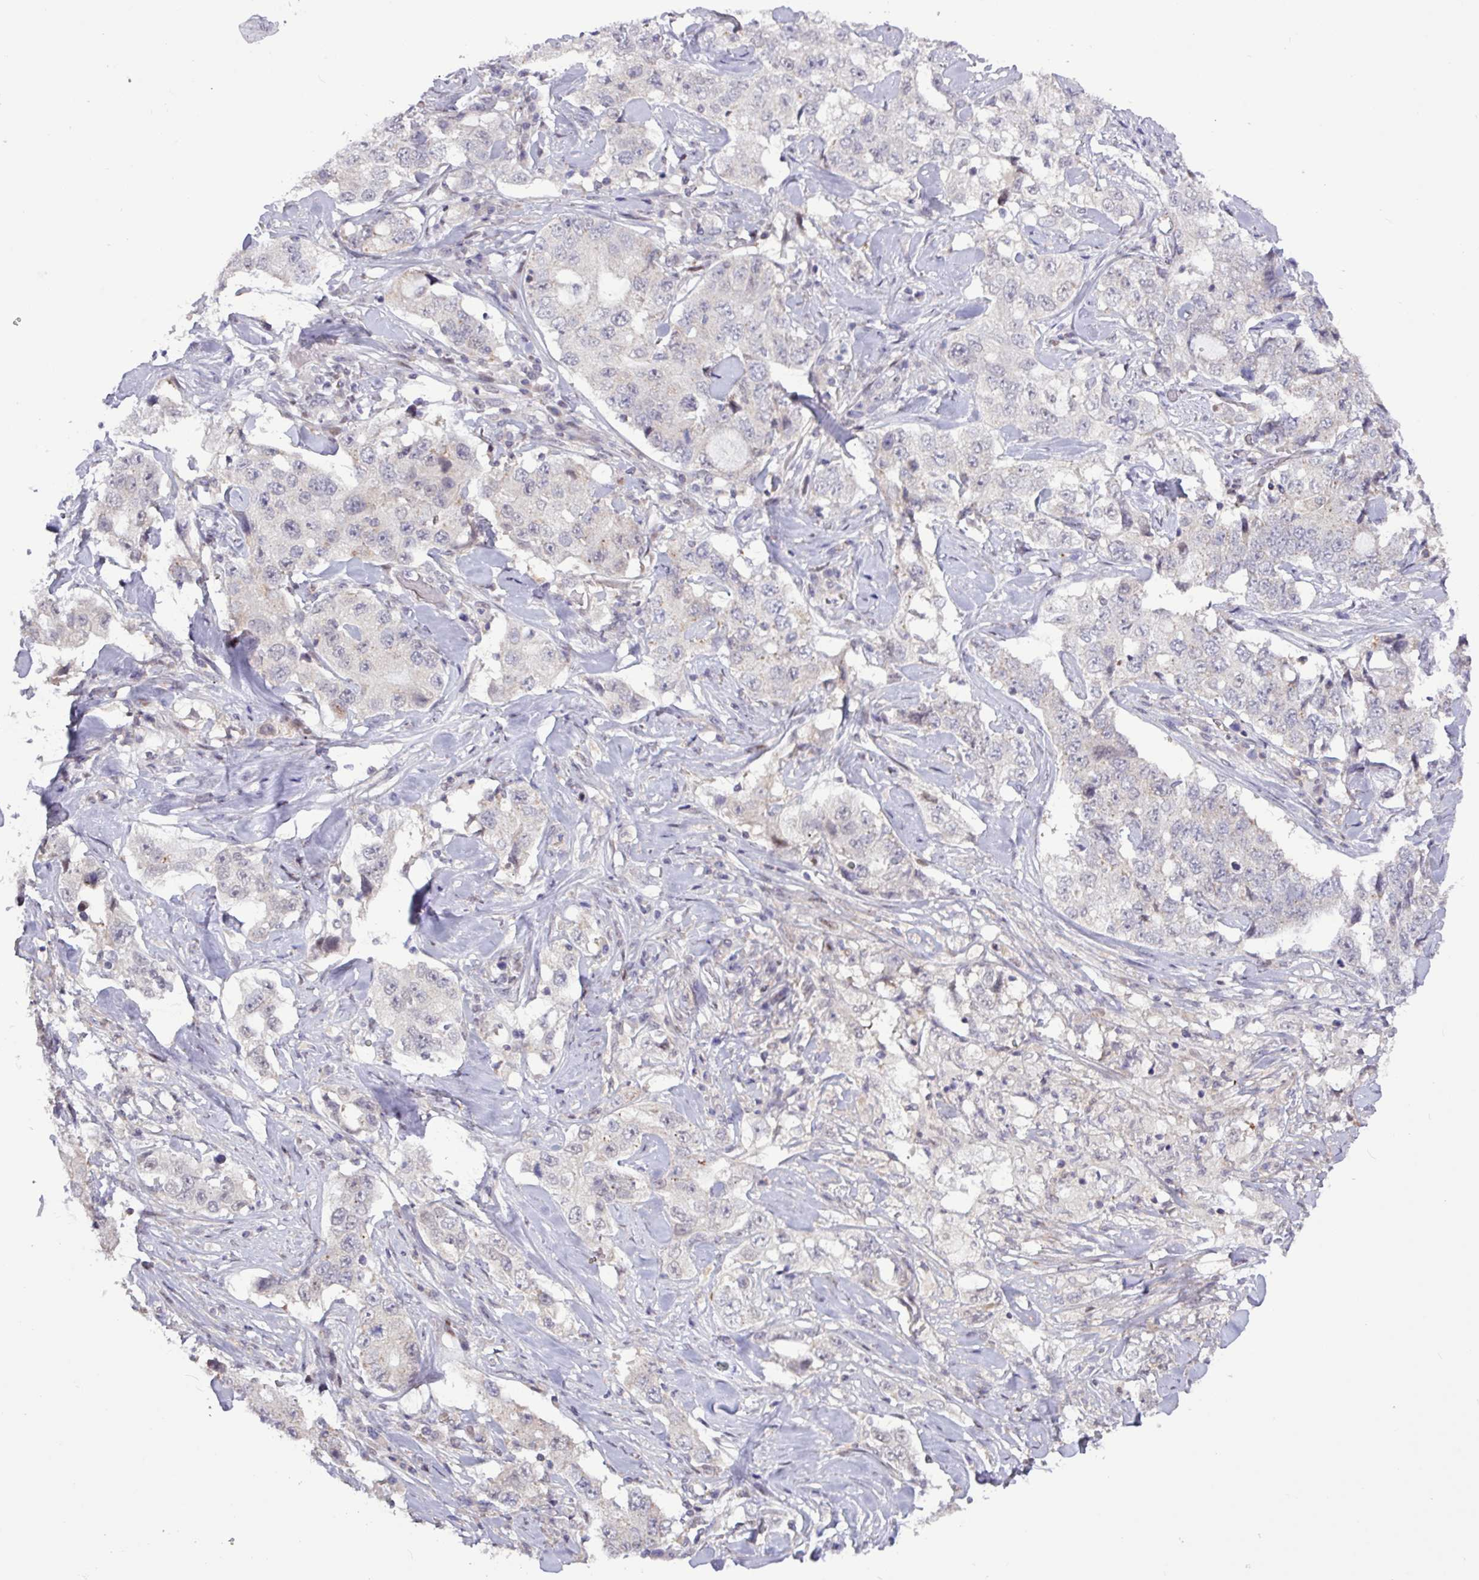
{"staining": {"intensity": "negative", "quantity": "none", "location": "none"}, "tissue": "lung cancer", "cell_type": "Tumor cells", "image_type": "cancer", "snomed": [{"axis": "morphology", "description": "Adenocarcinoma, NOS"}, {"axis": "topography", "description": "Lung"}], "caption": "A micrograph of human lung cancer (adenocarcinoma) is negative for staining in tumor cells.", "gene": "RTL3", "patient": {"sex": "female", "age": 51}}